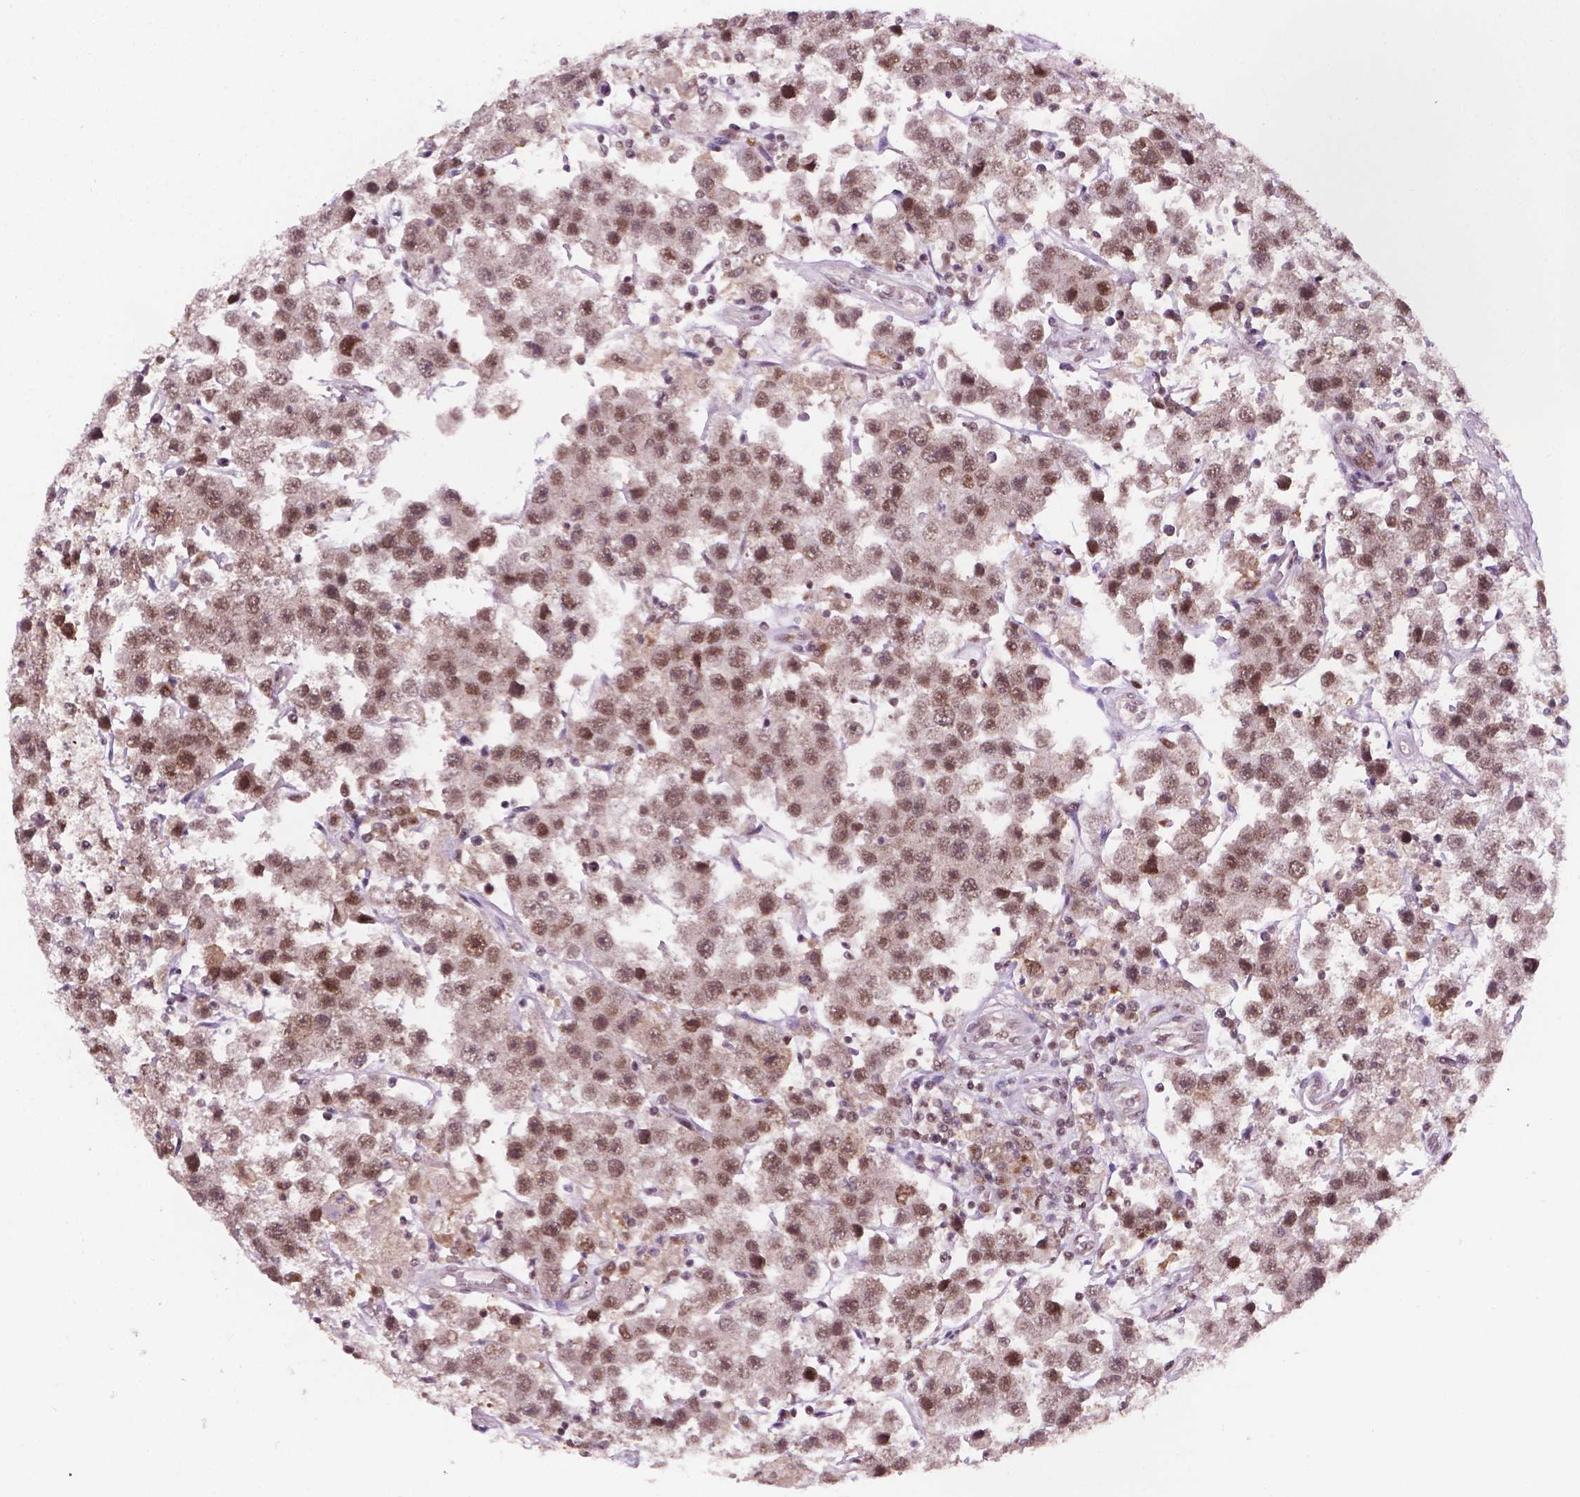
{"staining": {"intensity": "moderate", "quantity": ">75%", "location": "nuclear"}, "tissue": "testis cancer", "cell_type": "Tumor cells", "image_type": "cancer", "snomed": [{"axis": "morphology", "description": "Seminoma, NOS"}, {"axis": "topography", "description": "Testis"}], "caption": "DAB immunohistochemical staining of human testis seminoma demonstrates moderate nuclear protein staining in about >75% of tumor cells. (brown staining indicates protein expression, while blue staining denotes nuclei).", "gene": "PER2", "patient": {"sex": "male", "age": 45}}